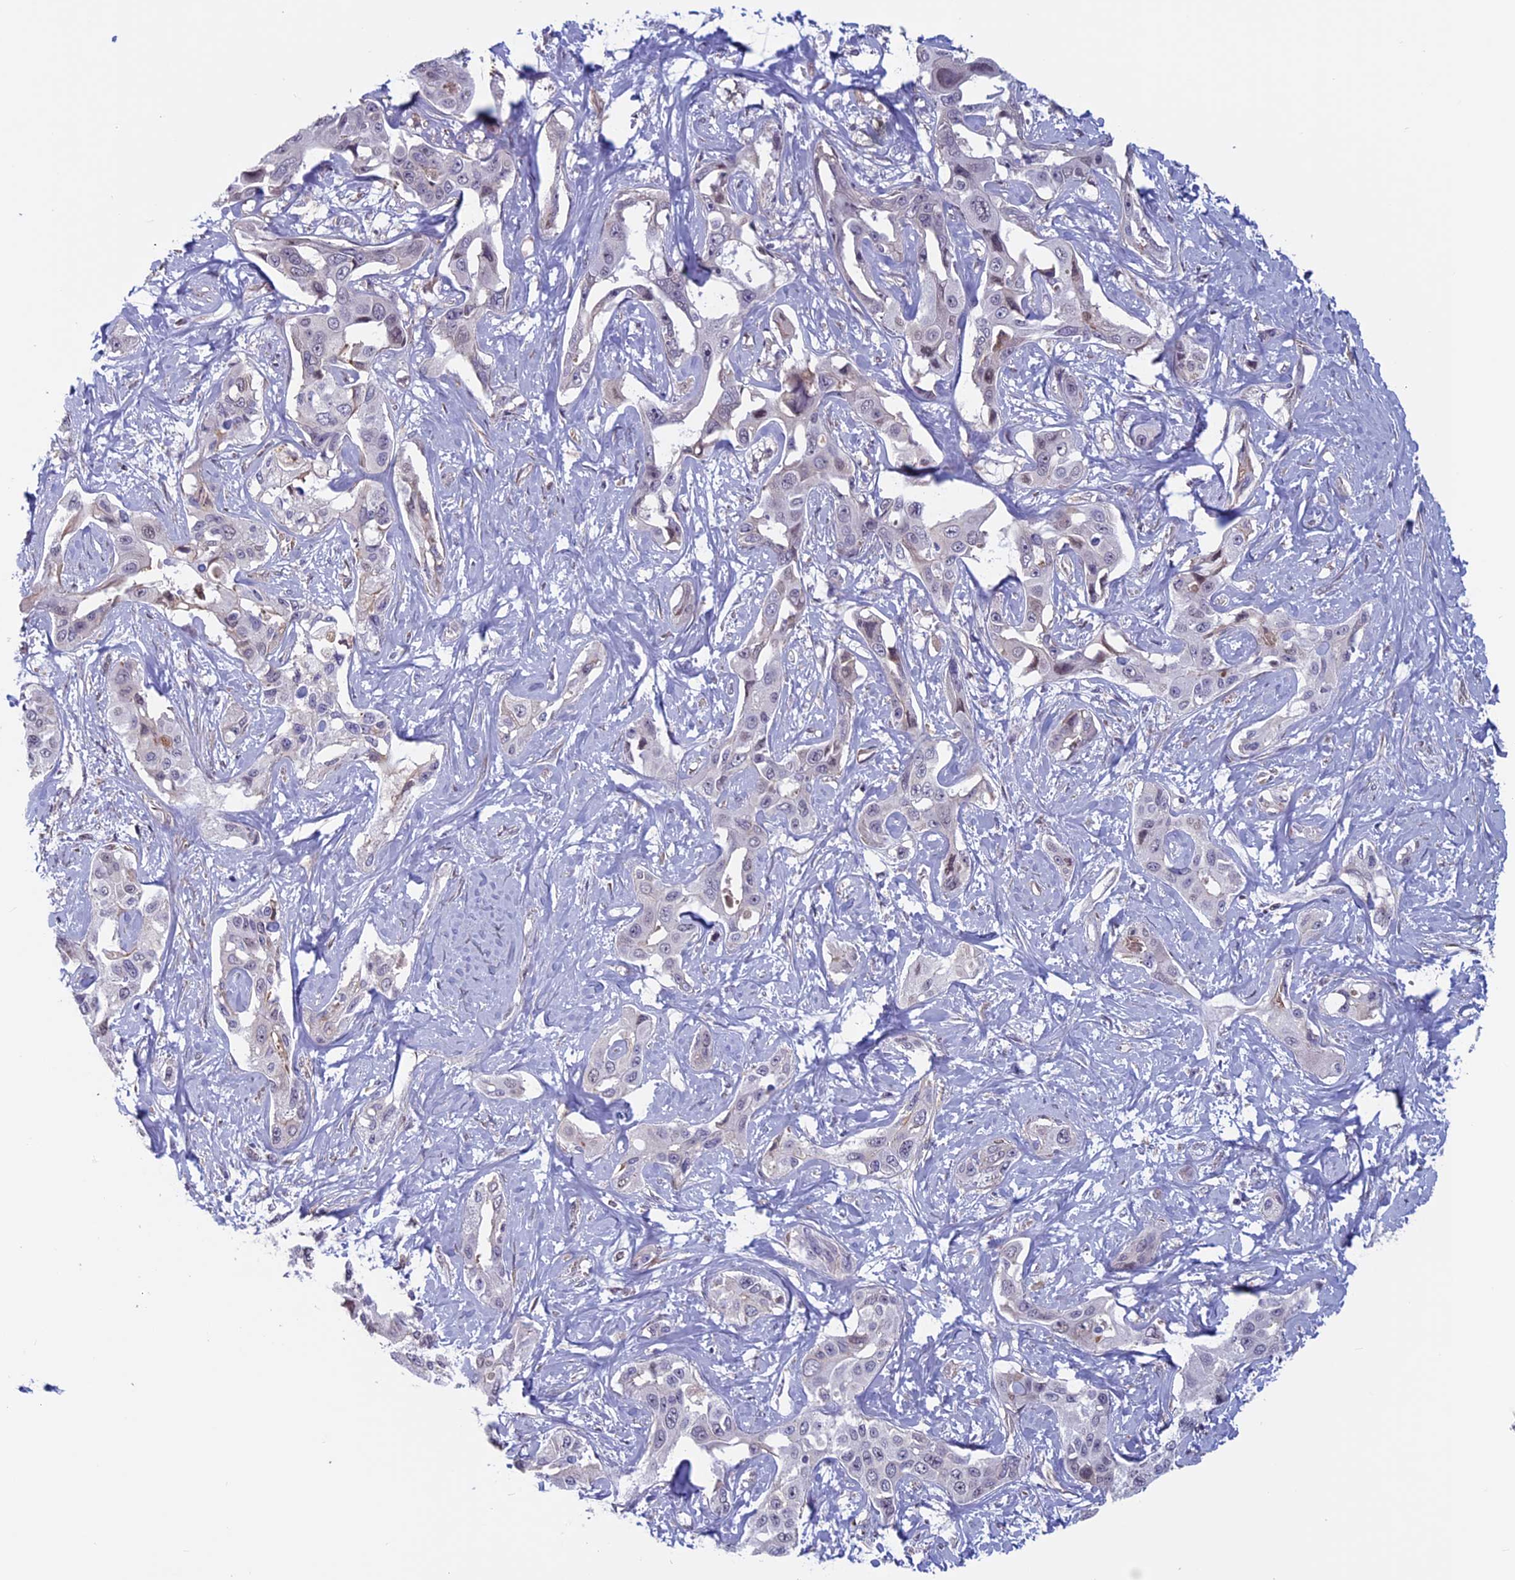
{"staining": {"intensity": "negative", "quantity": "none", "location": "none"}, "tissue": "liver cancer", "cell_type": "Tumor cells", "image_type": "cancer", "snomed": [{"axis": "morphology", "description": "Cholangiocarcinoma"}, {"axis": "topography", "description": "Liver"}], "caption": "Image shows no protein expression in tumor cells of cholangiocarcinoma (liver) tissue. The staining is performed using DAB (3,3'-diaminobenzidine) brown chromogen with nuclei counter-stained in using hematoxylin.", "gene": "SLC1A6", "patient": {"sex": "male", "age": 59}}